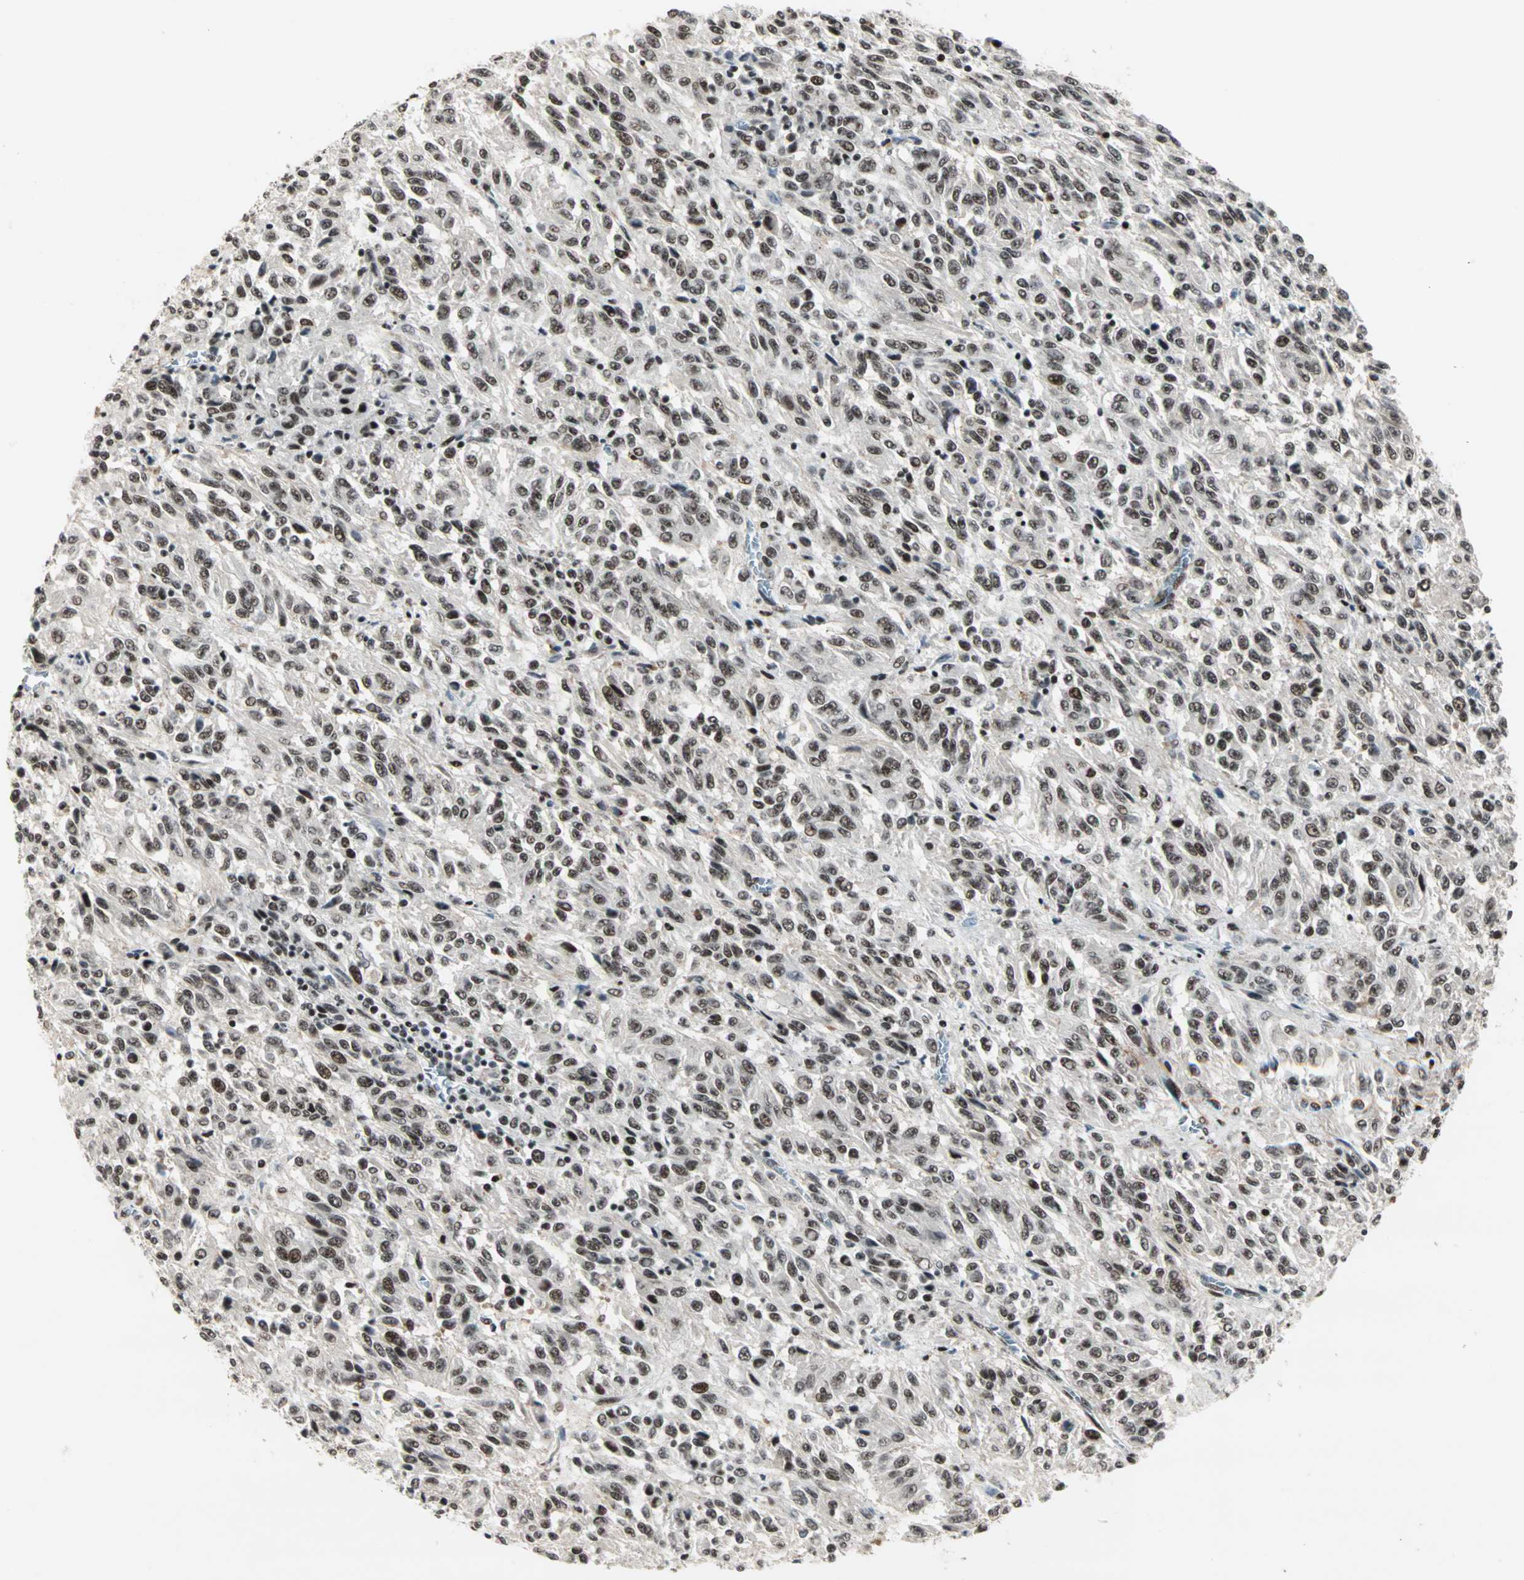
{"staining": {"intensity": "strong", "quantity": ">75%", "location": "nuclear"}, "tissue": "melanoma", "cell_type": "Tumor cells", "image_type": "cancer", "snomed": [{"axis": "morphology", "description": "Malignant melanoma, Metastatic site"}, {"axis": "topography", "description": "Lung"}], "caption": "IHC (DAB (3,3'-diaminobenzidine)) staining of melanoma reveals strong nuclear protein positivity in about >75% of tumor cells.", "gene": "BLM", "patient": {"sex": "male", "age": 64}}